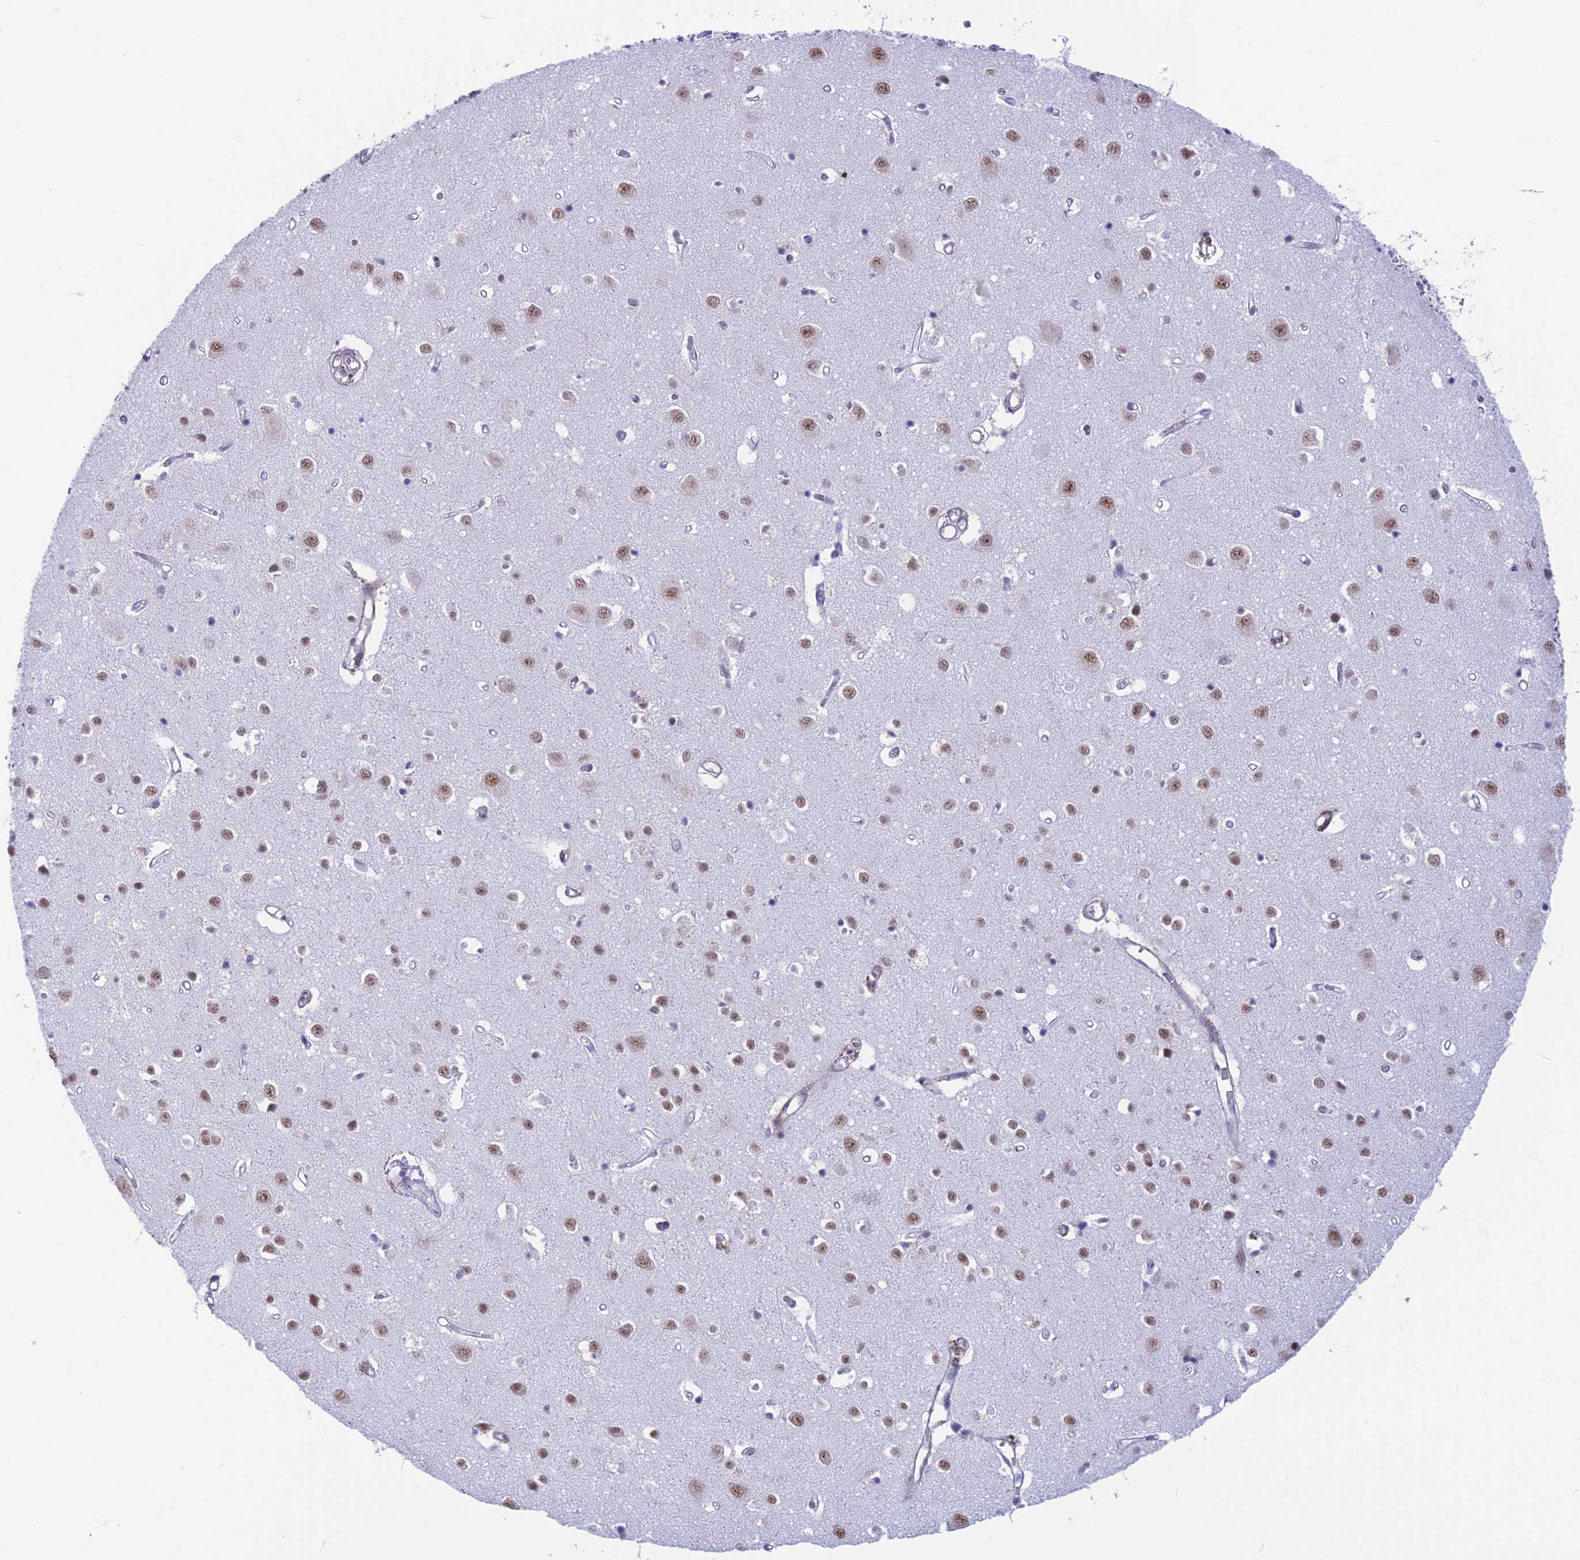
{"staining": {"intensity": "negative", "quantity": "none", "location": "none"}, "tissue": "cerebral cortex", "cell_type": "Endothelial cells", "image_type": "normal", "snomed": [{"axis": "morphology", "description": "Normal tissue, NOS"}, {"axis": "topography", "description": "Cerebral cortex"}], "caption": "This micrograph is of unremarkable cerebral cortex stained with immunohistochemistry to label a protein in brown with the nuclei are counter-stained blue. There is no staining in endothelial cells.", "gene": "SRSF5", "patient": {"sex": "female", "age": 64}}